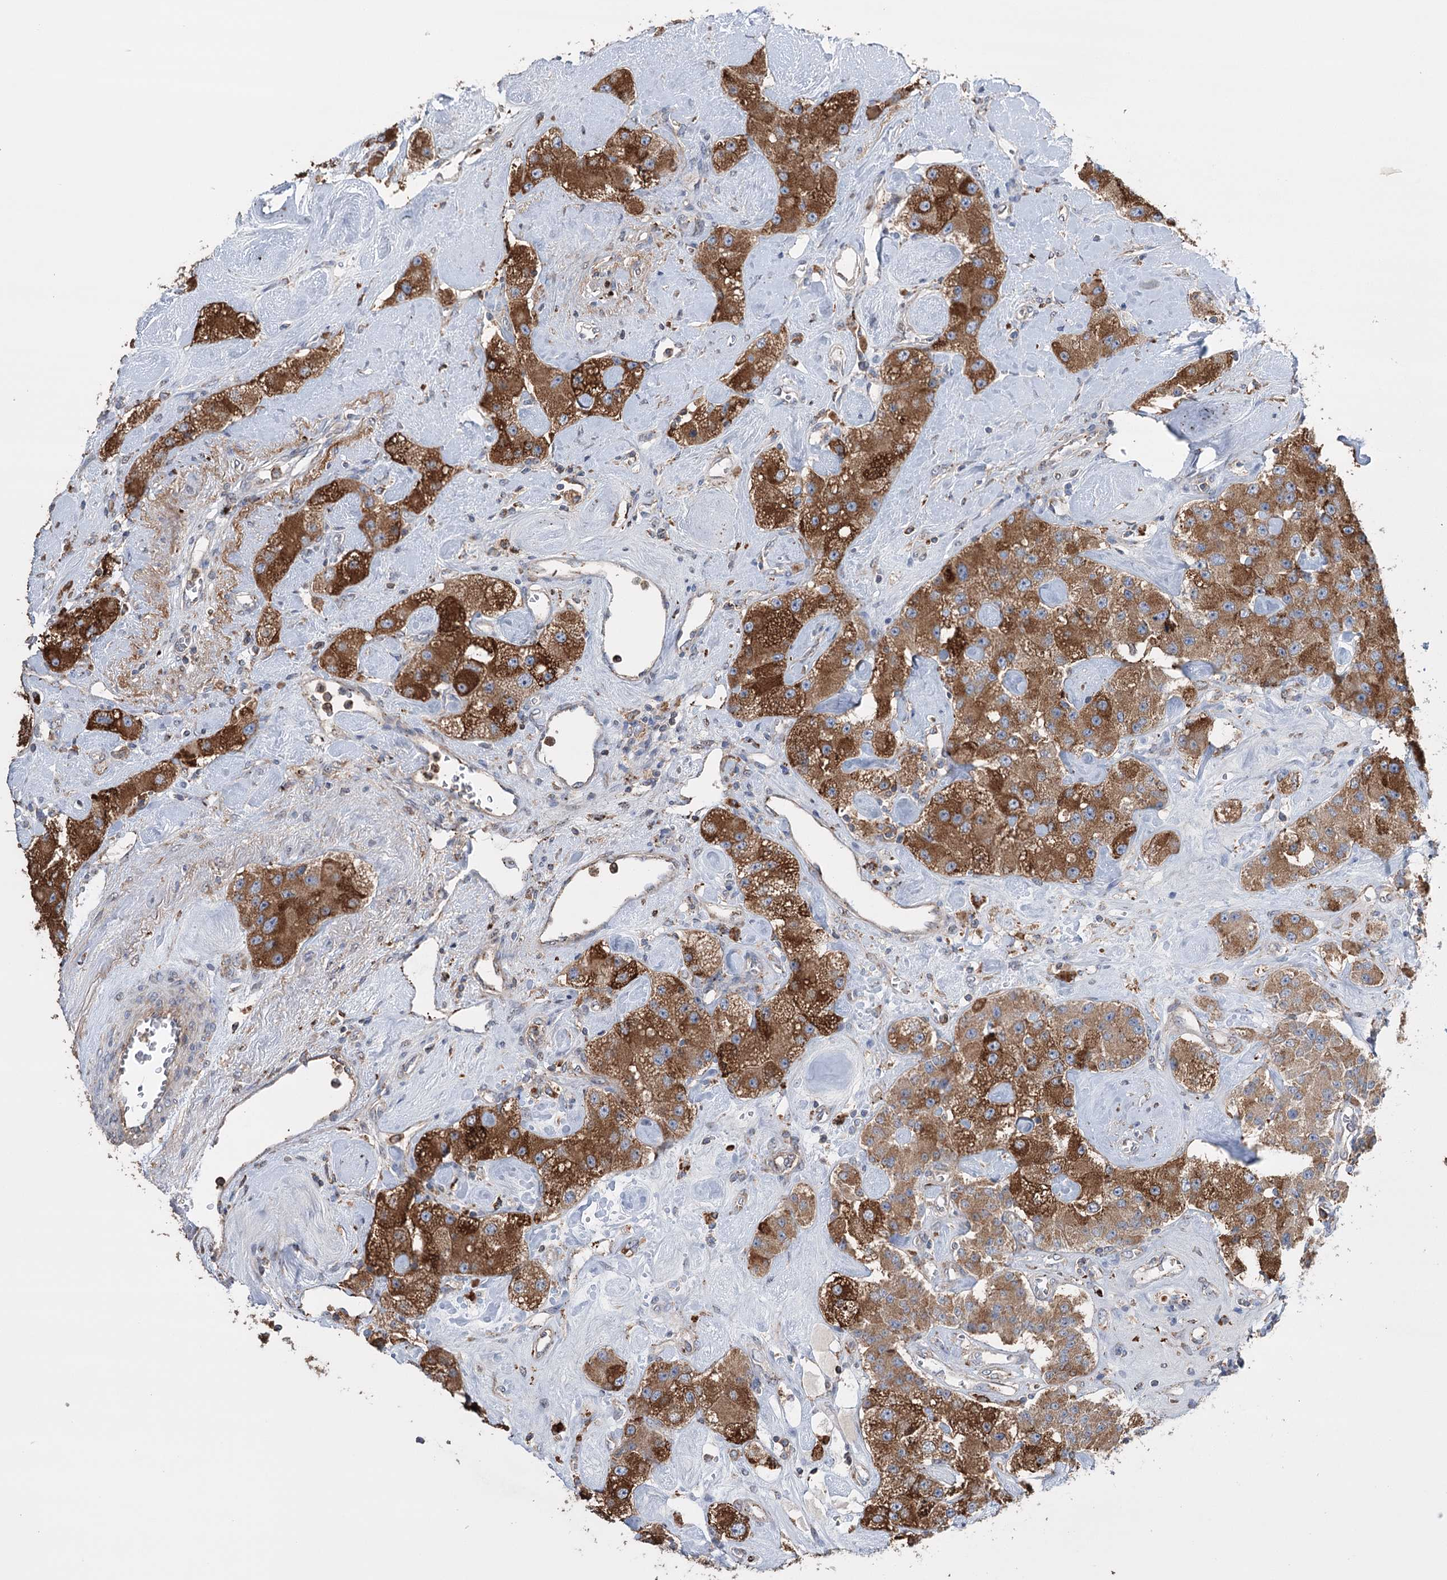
{"staining": {"intensity": "strong", "quantity": ">75%", "location": "cytoplasmic/membranous"}, "tissue": "carcinoid", "cell_type": "Tumor cells", "image_type": "cancer", "snomed": [{"axis": "morphology", "description": "Carcinoid, malignant, NOS"}, {"axis": "topography", "description": "Pancreas"}], "caption": "Strong cytoplasmic/membranous staining is appreciated in about >75% of tumor cells in carcinoid (malignant). (IHC, brightfield microscopy, high magnification).", "gene": "TRIM71", "patient": {"sex": "male", "age": 41}}